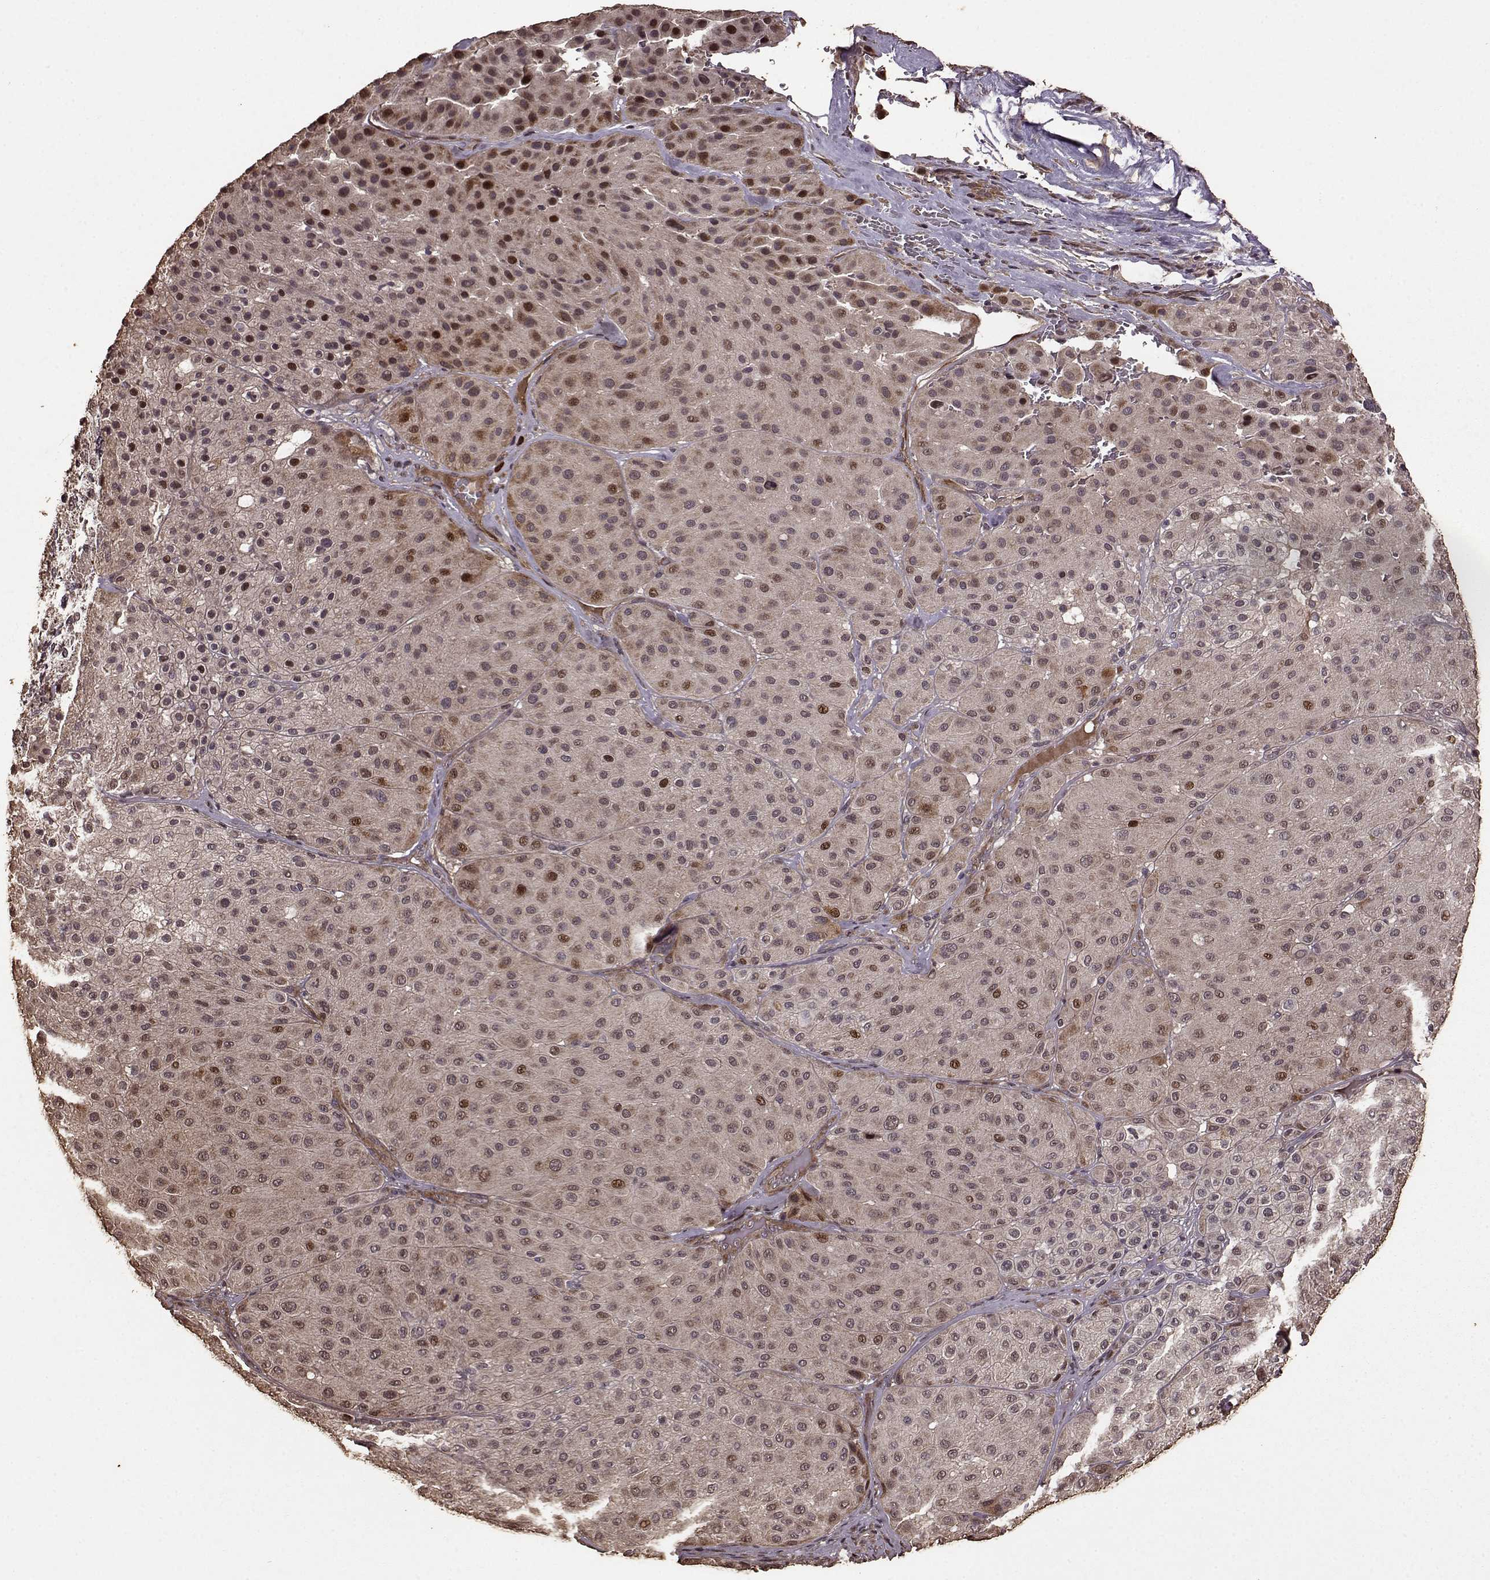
{"staining": {"intensity": "moderate", "quantity": "<25%", "location": "cytoplasmic/membranous,nuclear"}, "tissue": "melanoma", "cell_type": "Tumor cells", "image_type": "cancer", "snomed": [{"axis": "morphology", "description": "Malignant melanoma, Metastatic site"}, {"axis": "topography", "description": "Smooth muscle"}], "caption": "About <25% of tumor cells in human malignant melanoma (metastatic site) reveal moderate cytoplasmic/membranous and nuclear protein staining as visualized by brown immunohistochemical staining.", "gene": "FBXW11", "patient": {"sex": "male", "age": 41}}